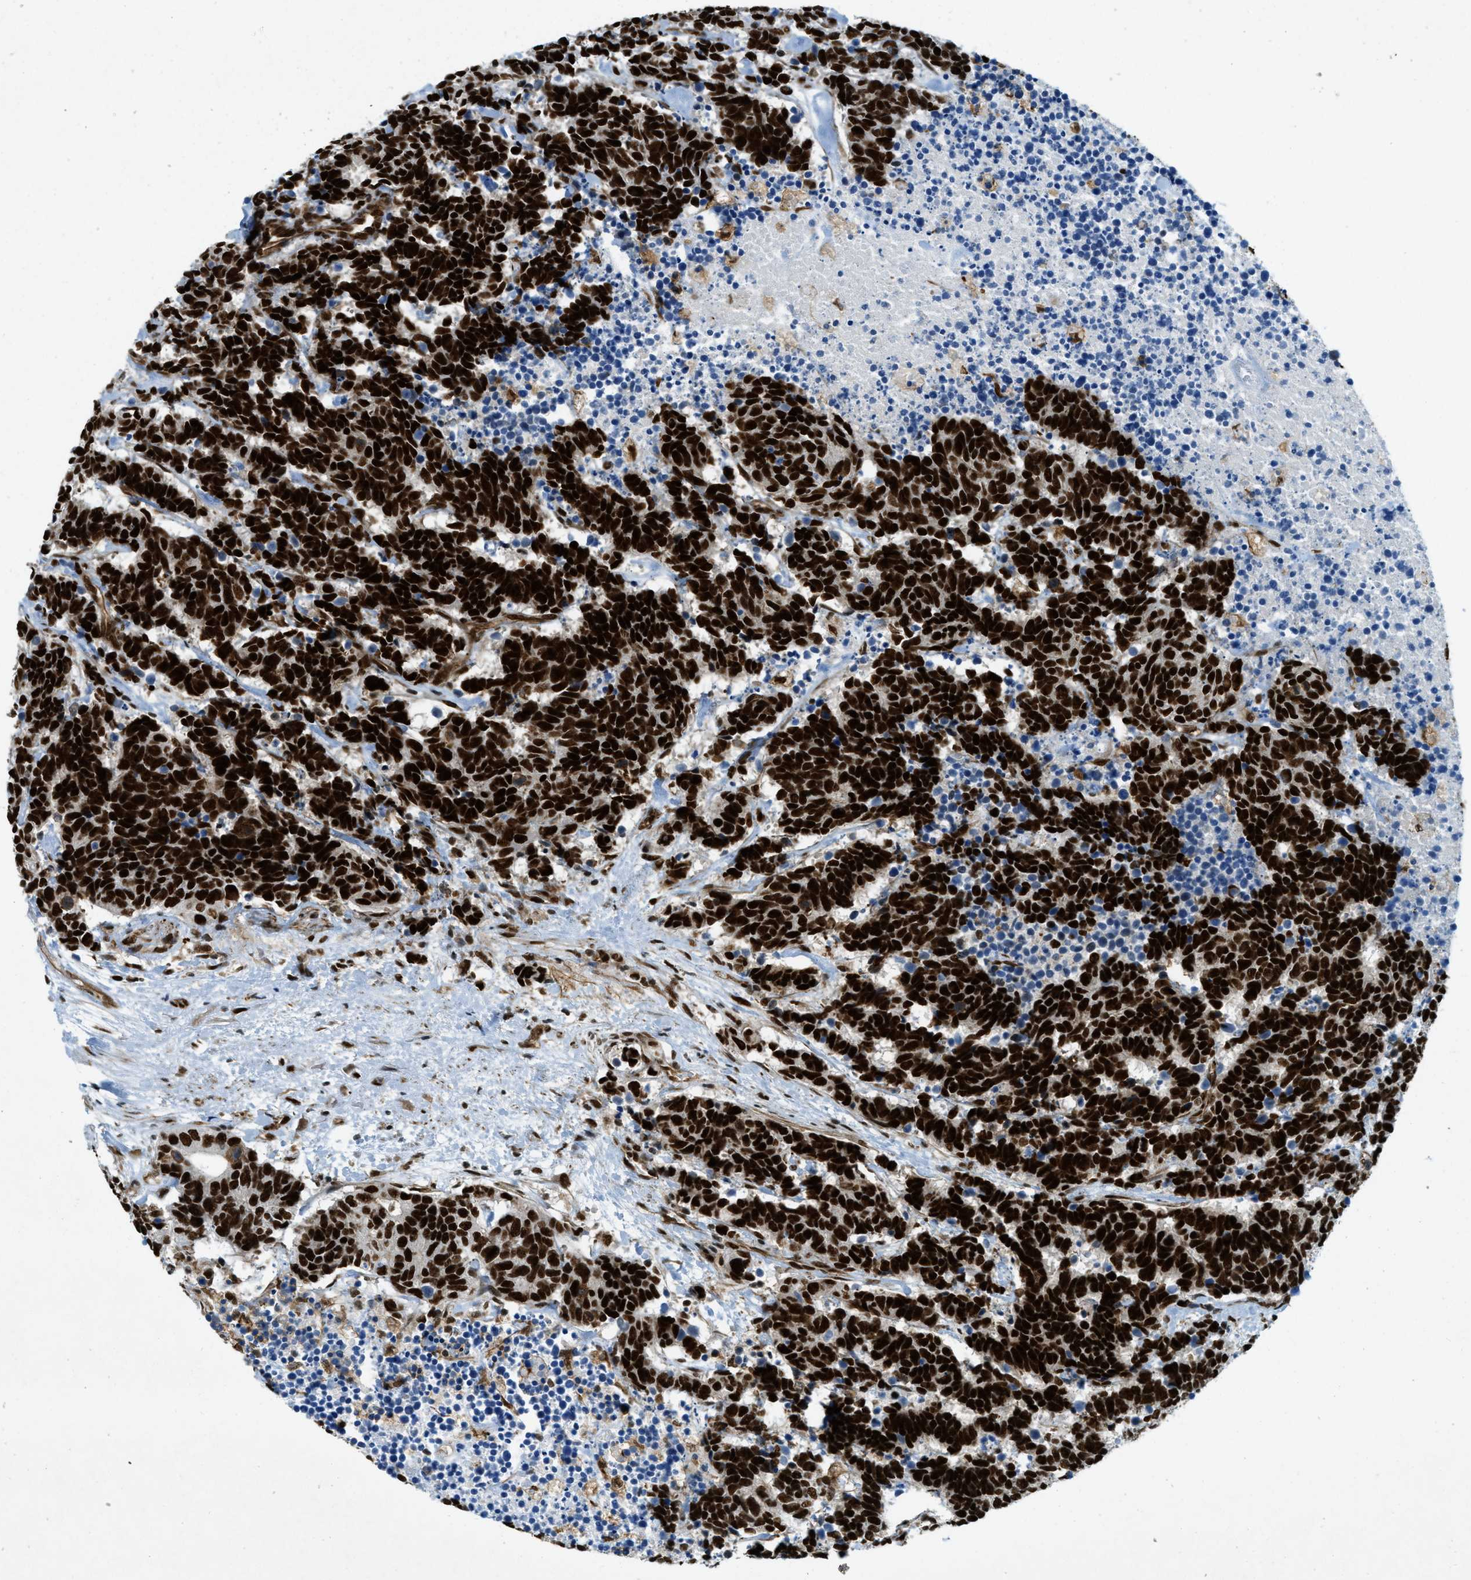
{"staining": {"intensity": "strong", "quantity": ">75%", "location": "nuclear"}, "tissue": "carcinoid", "cell_type": "Tumor cells", "image_type": "cancer", "snomed": [{"axis": "morphology", "description": "Carcinoma, NOS"}, {"axis": "morphology", "description": "Carcinoid, malignant, NOS"}, {"axis": "topography", "description": "Urinary bladder"}], "caption": "Human malignant carcinoid stained with a brown dye shows strong nuclear positive staining in approximately >75% of tumor cells.", "gene": "ZFR", "patient": {"sex": "male", "age": 57}}